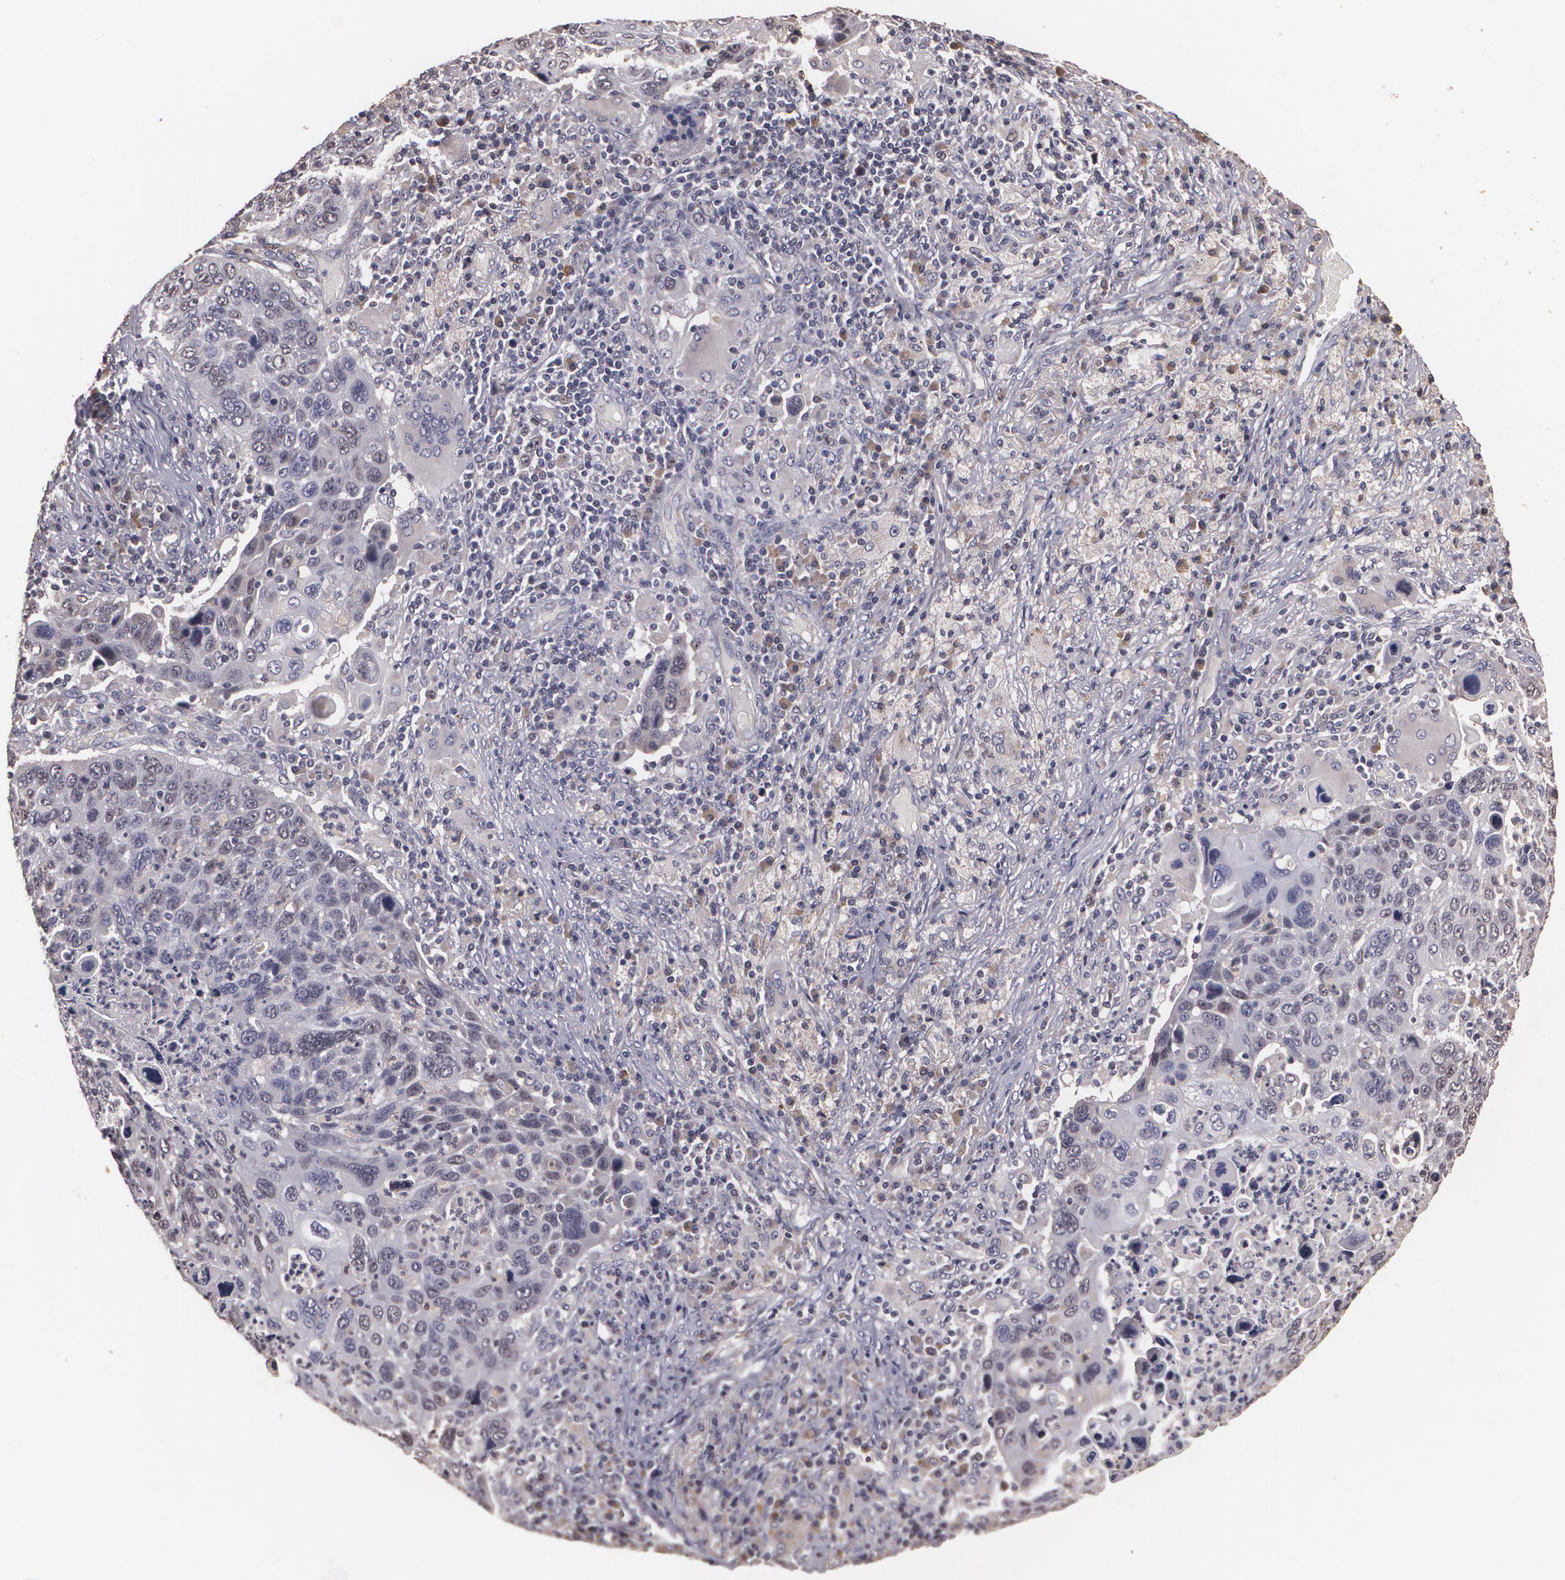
{"staining": {"intensity": "weak", "quantity": "<25%", "location": "nuclear"}, "tissue": "lung cancer", "cell_type": "Tumor cells", "image_type": "cancer", "snomed": [{"axis": "morphology", "description": "Squamous cell carcinoma, NOS"}, {"axis": "topography", "description": "Lung"}], "caption": "A micrograph of human lung cancer (squamous cell carcinoma) is negative for staining in tumor cells.", "gene": "BRCA1", "patient": {"sex": "male", "age": 68}}